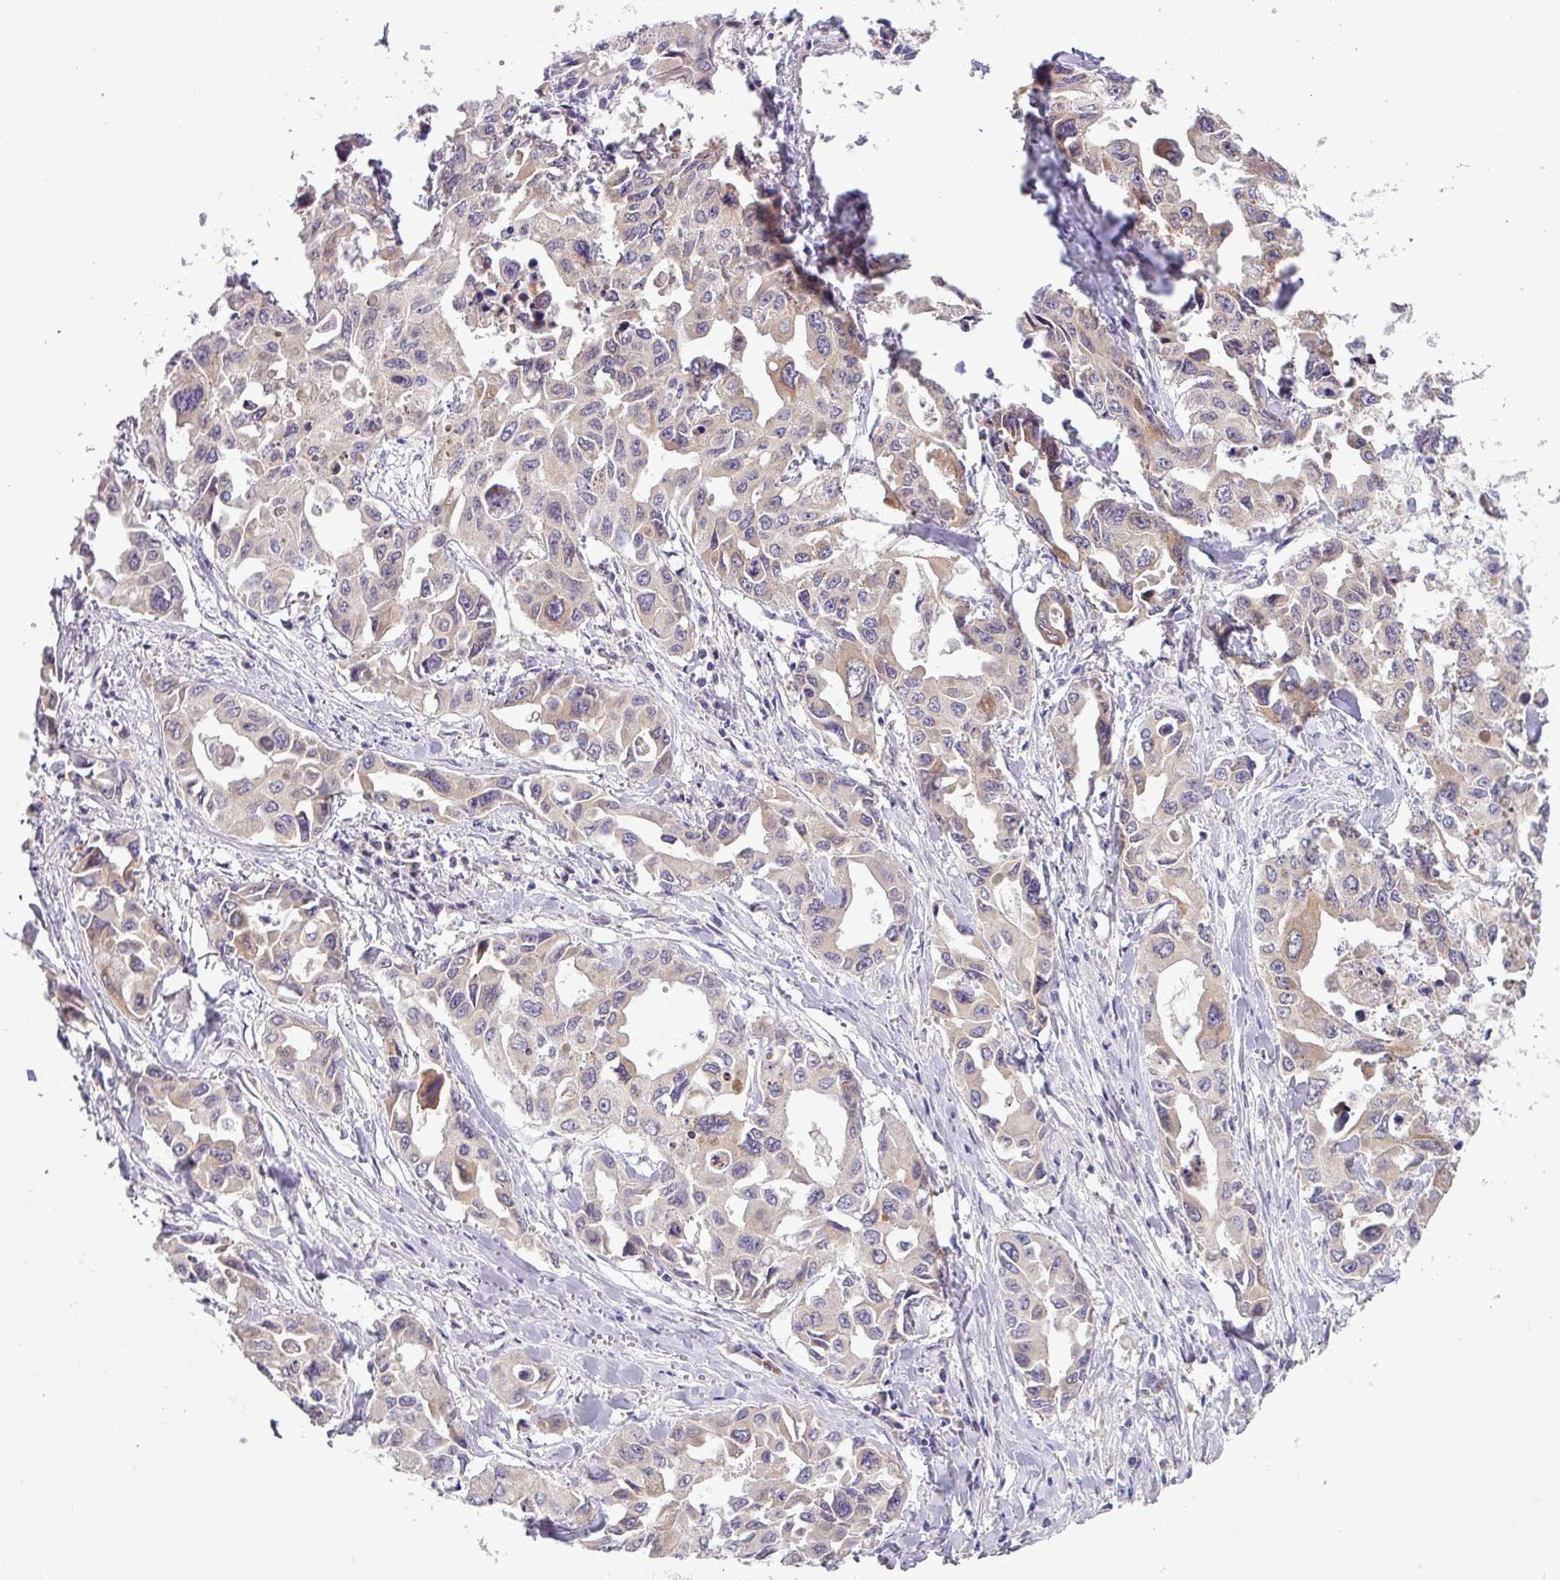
{"staining": {"intensity": "weak", "quantity": "<25%", "location": "cytoplasmic/membranous"}, "tissue": "lung cancer", "cell_type": "Tumor cells", "image_type": "cancer", "snomed": [{"axis": "morphology", "description": "Adenocarcinoma, NOS"}, {"axis": "topography", "description": "Lung"}], "caption": "Tumor cells show no significant protein staining in lung cancer.", "gene": "TMEM62", "patient": {"sex": "male", "age": 64}}